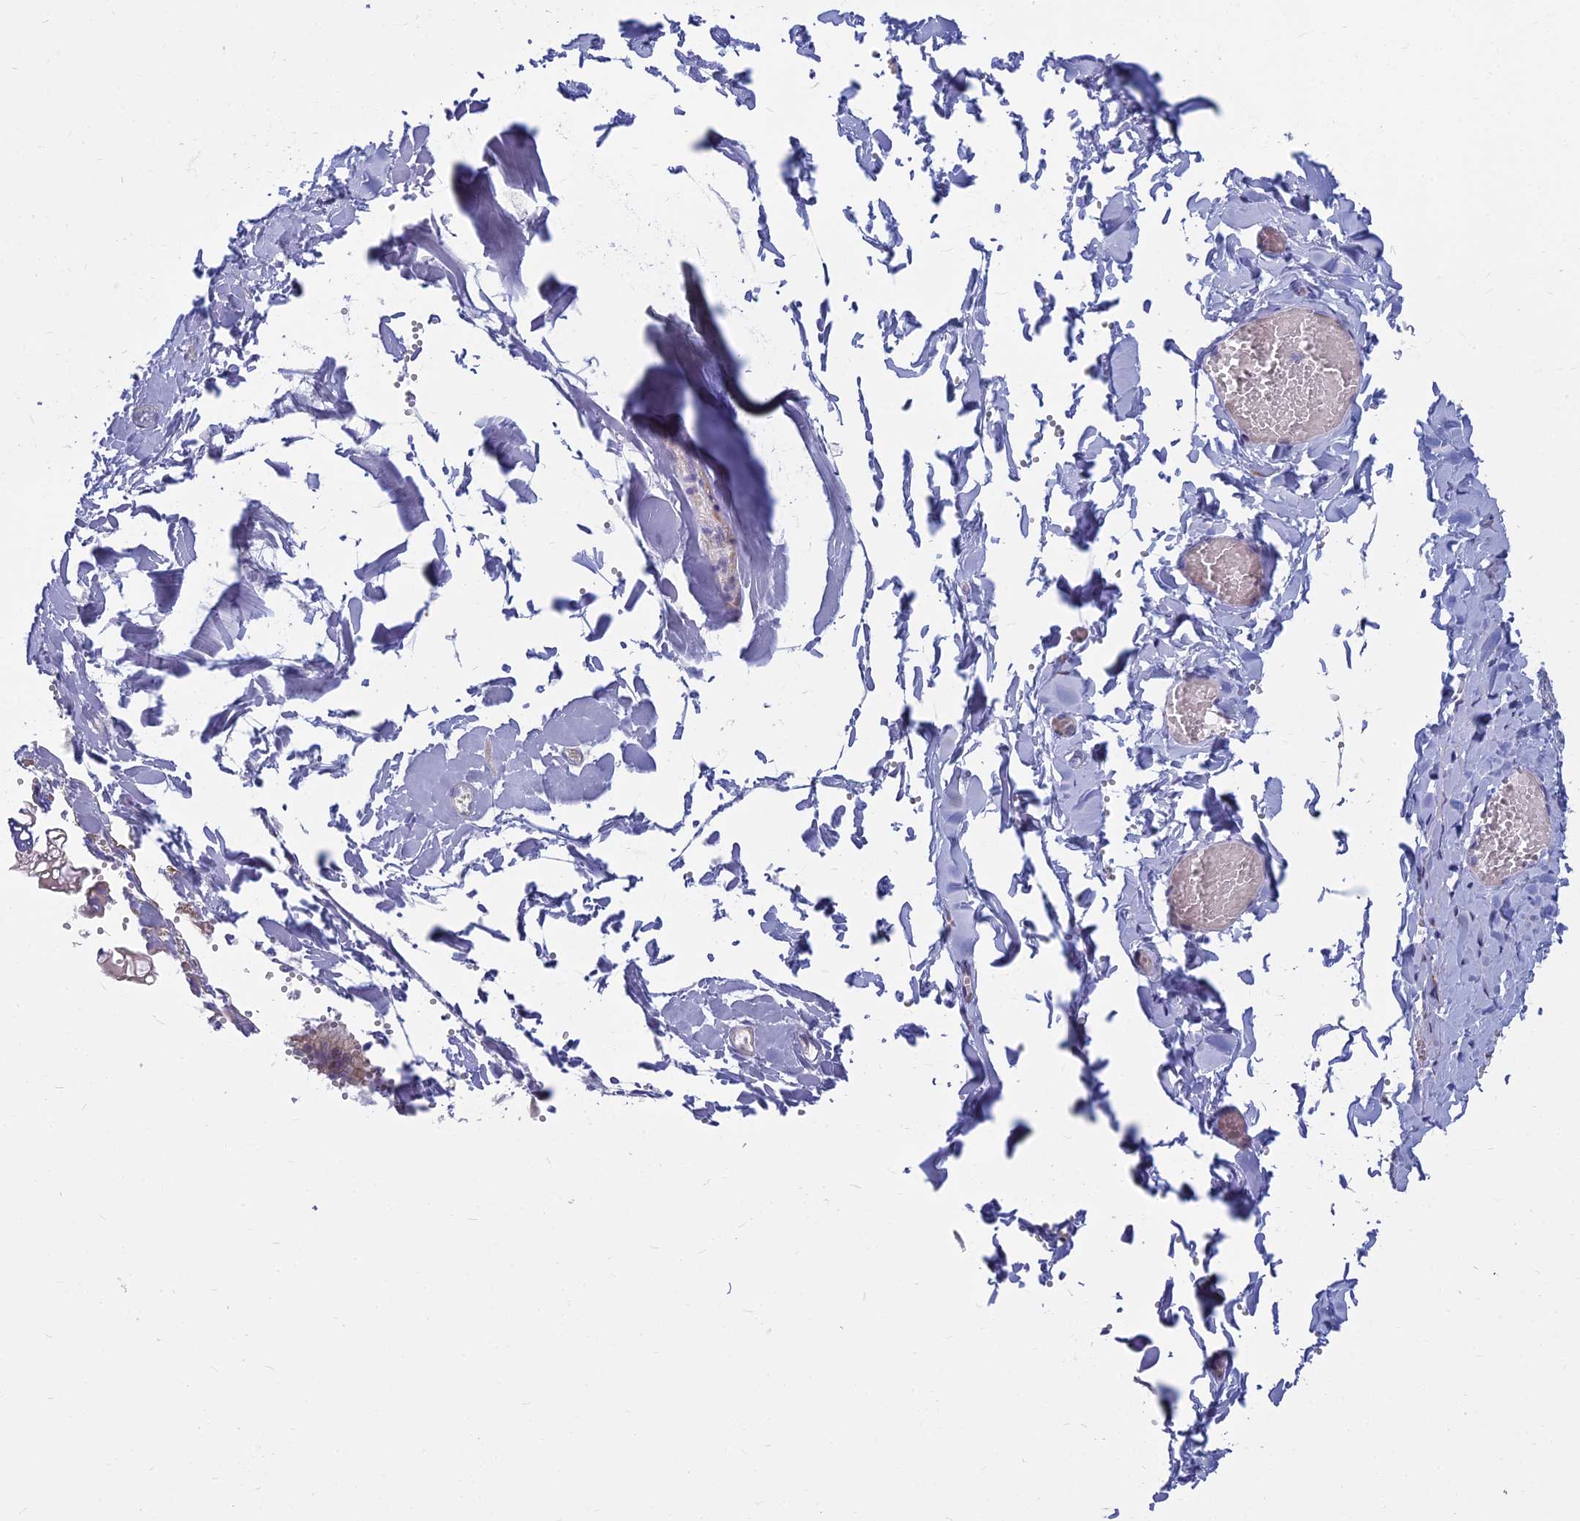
{"staining": {"intensity": "negative", "quantity": "none", "location": "none"}, "tissue": "soft tissue", "cell_type": "Chondrocytes", "image_type": "normal", "snomed": [{"axis": "morphology", "description": "Normal tissue, NOS"}, {"axis": "topography", "description": "Gallbladder"}, {"axis": "topography", "description": "Peripheral nerve tissue"}], "caption": "This is an immunohistochemistry (IHC) histopathology image of normal human soft tissue. There is no expression in chondrocytes.", "gene": "MYBPC2", "patient": {"sex": "male", "age": 38}}